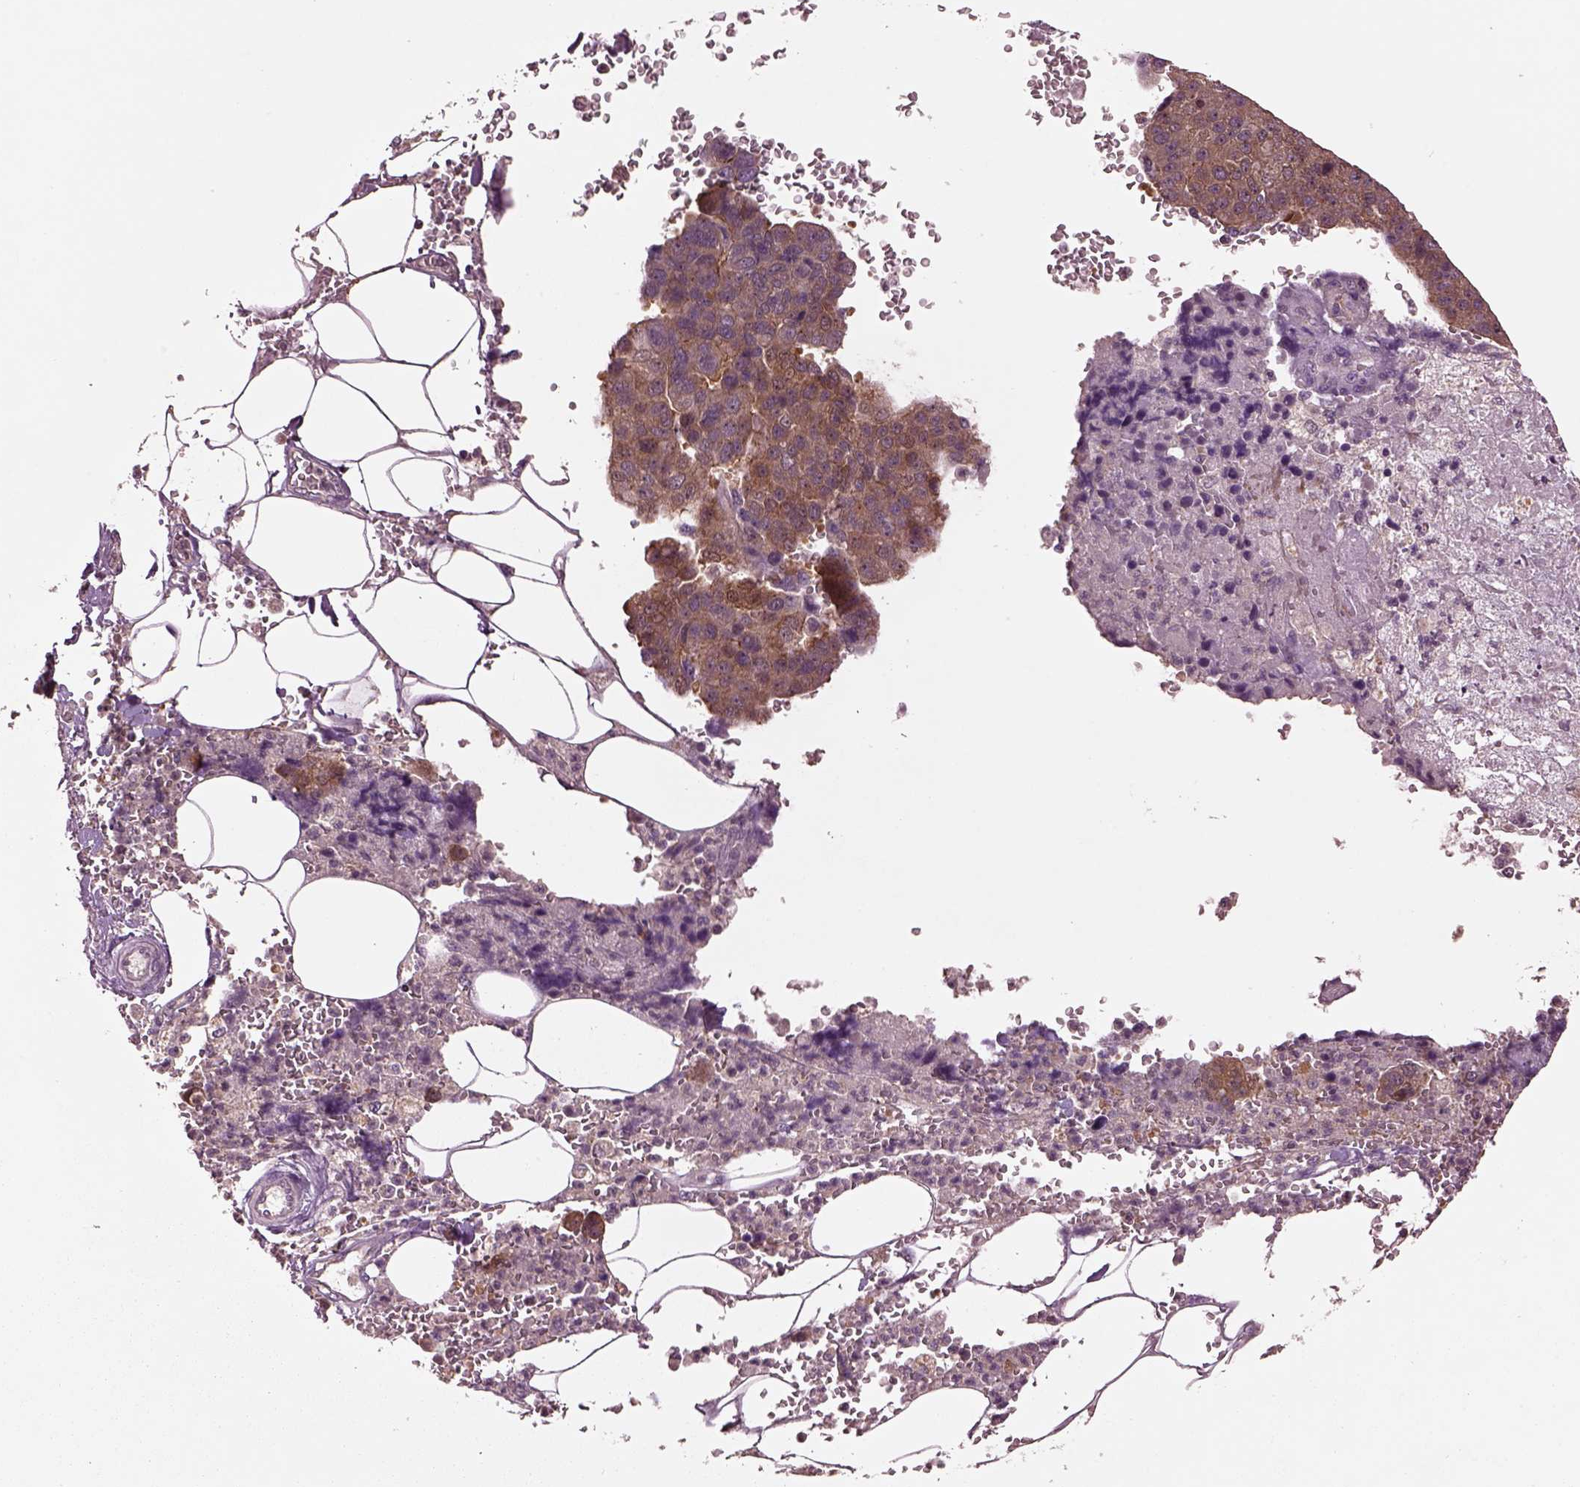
{"staining": {"intensity": "moderate", "quantity": "25%-75%", "location": "cytoplasmic/membranous"}, "tissue": "pancreatic cancer", "cell_type": "Tumor cells", "image_type": "cancer", "snomed": [{"axis": "morphology", "description": "Adenocarcinoma, NOS"}, {"axis": "topography", "description": "Pancreas"}], "caption": "Immunohistochemistry of human pancreatic cancer exhibits medium levels of moderate cytoplasmic/membranous staining in about 25%-75% of tumor cells. (Stains: DAB in brown, nuclei in blue, Microscopy: brightfield microscopy at high magnification).", "gene": "MTHFS", "patient": {"sex": "female", "age": 61}}